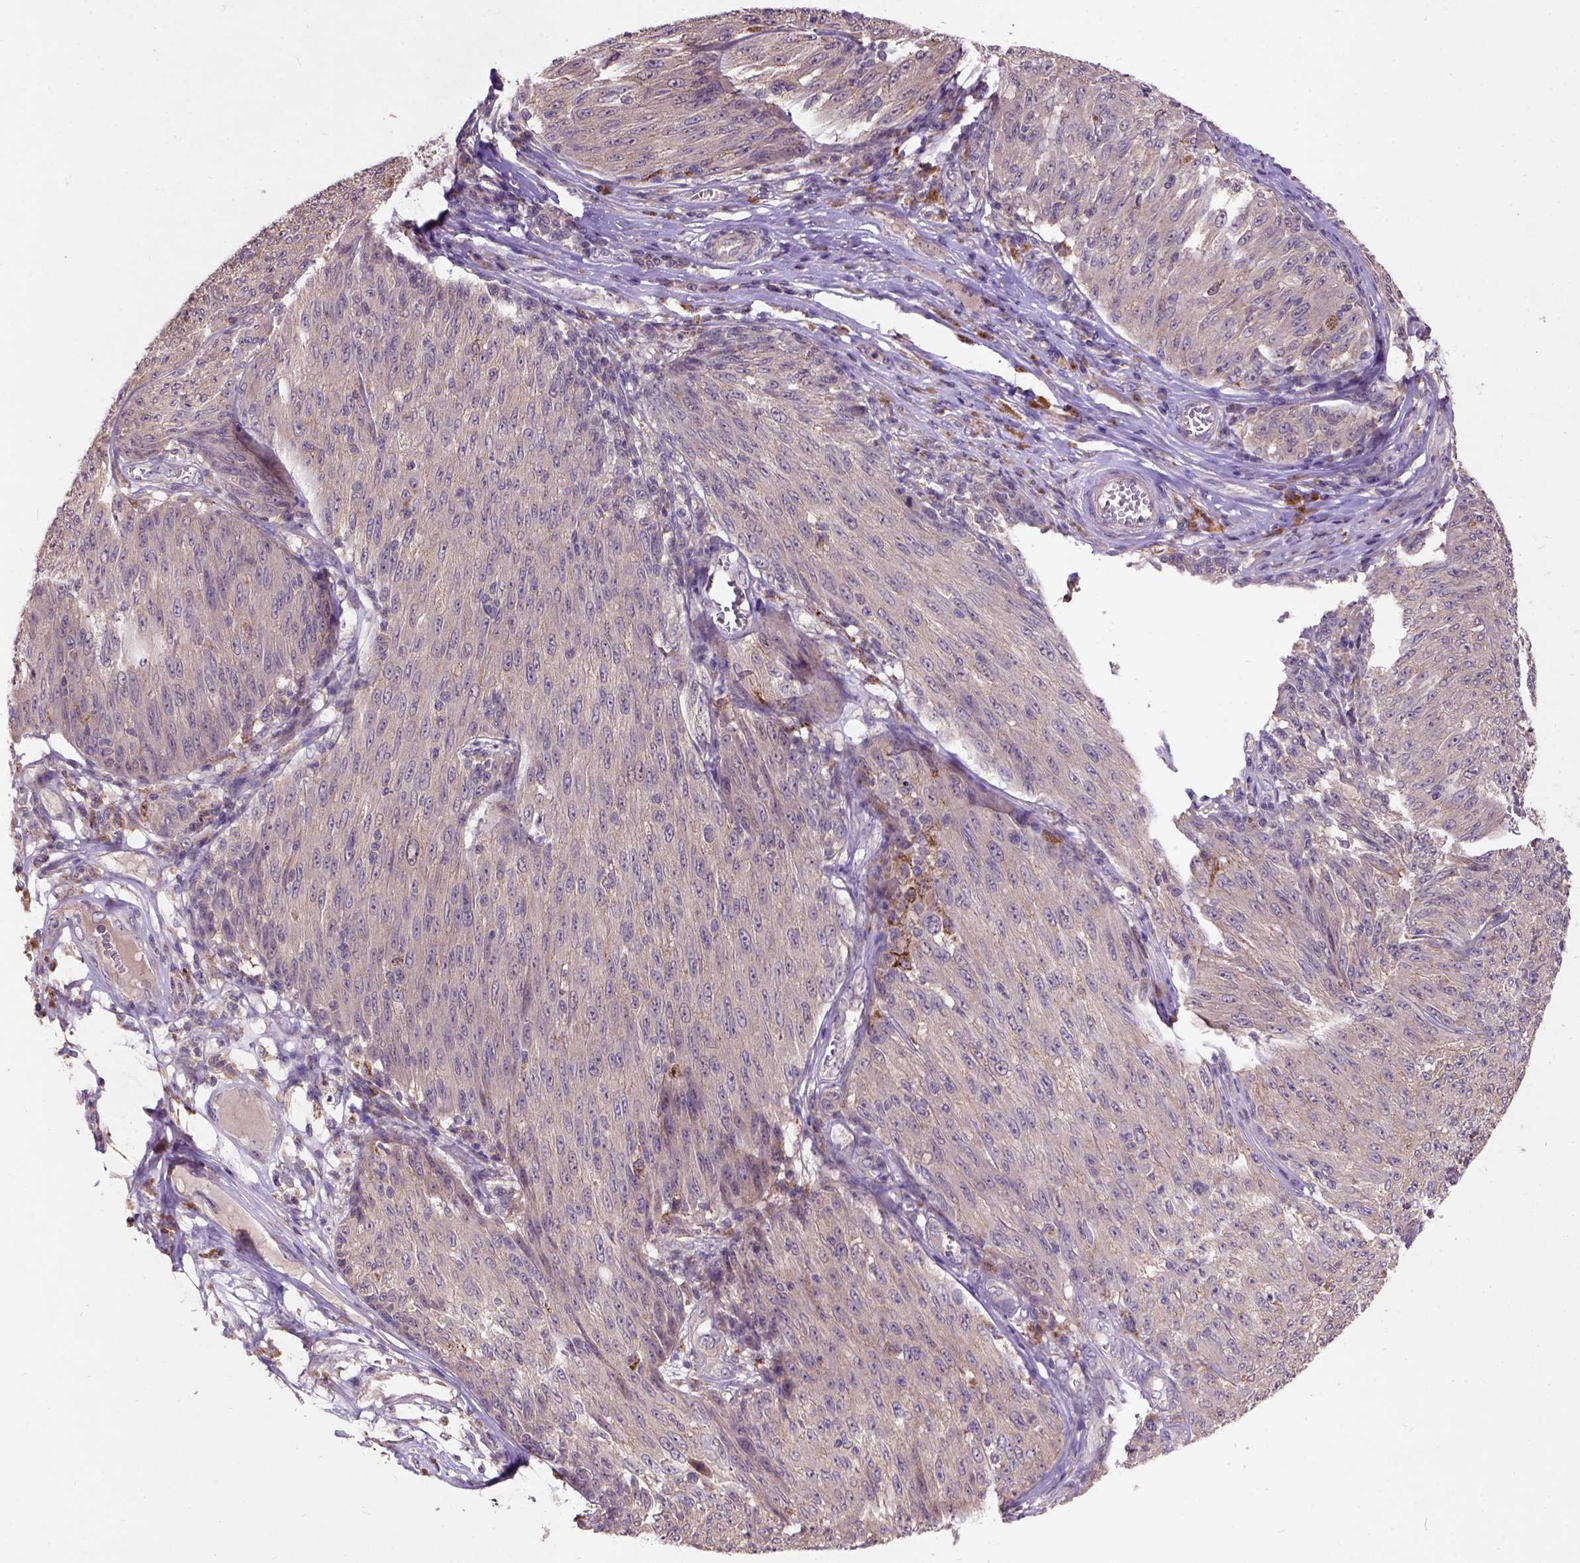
{"staining": {"intensity": "negative", "quantity": "none", "location": "none"}, "tissue": "melanoma", "cell_type": "Tumor cells", "image_type": "cancer", "snomed": [{"axis": "morphology", "description": "Malignant melanoma, NOS"}, {"axis": "topography", "description": "Skin"}], "caption": "Tumor cells are negative for protein expression in human malignant melanoma.", "gene": "KBTBD8", "patient": {"sex": "male", "age": 85}}